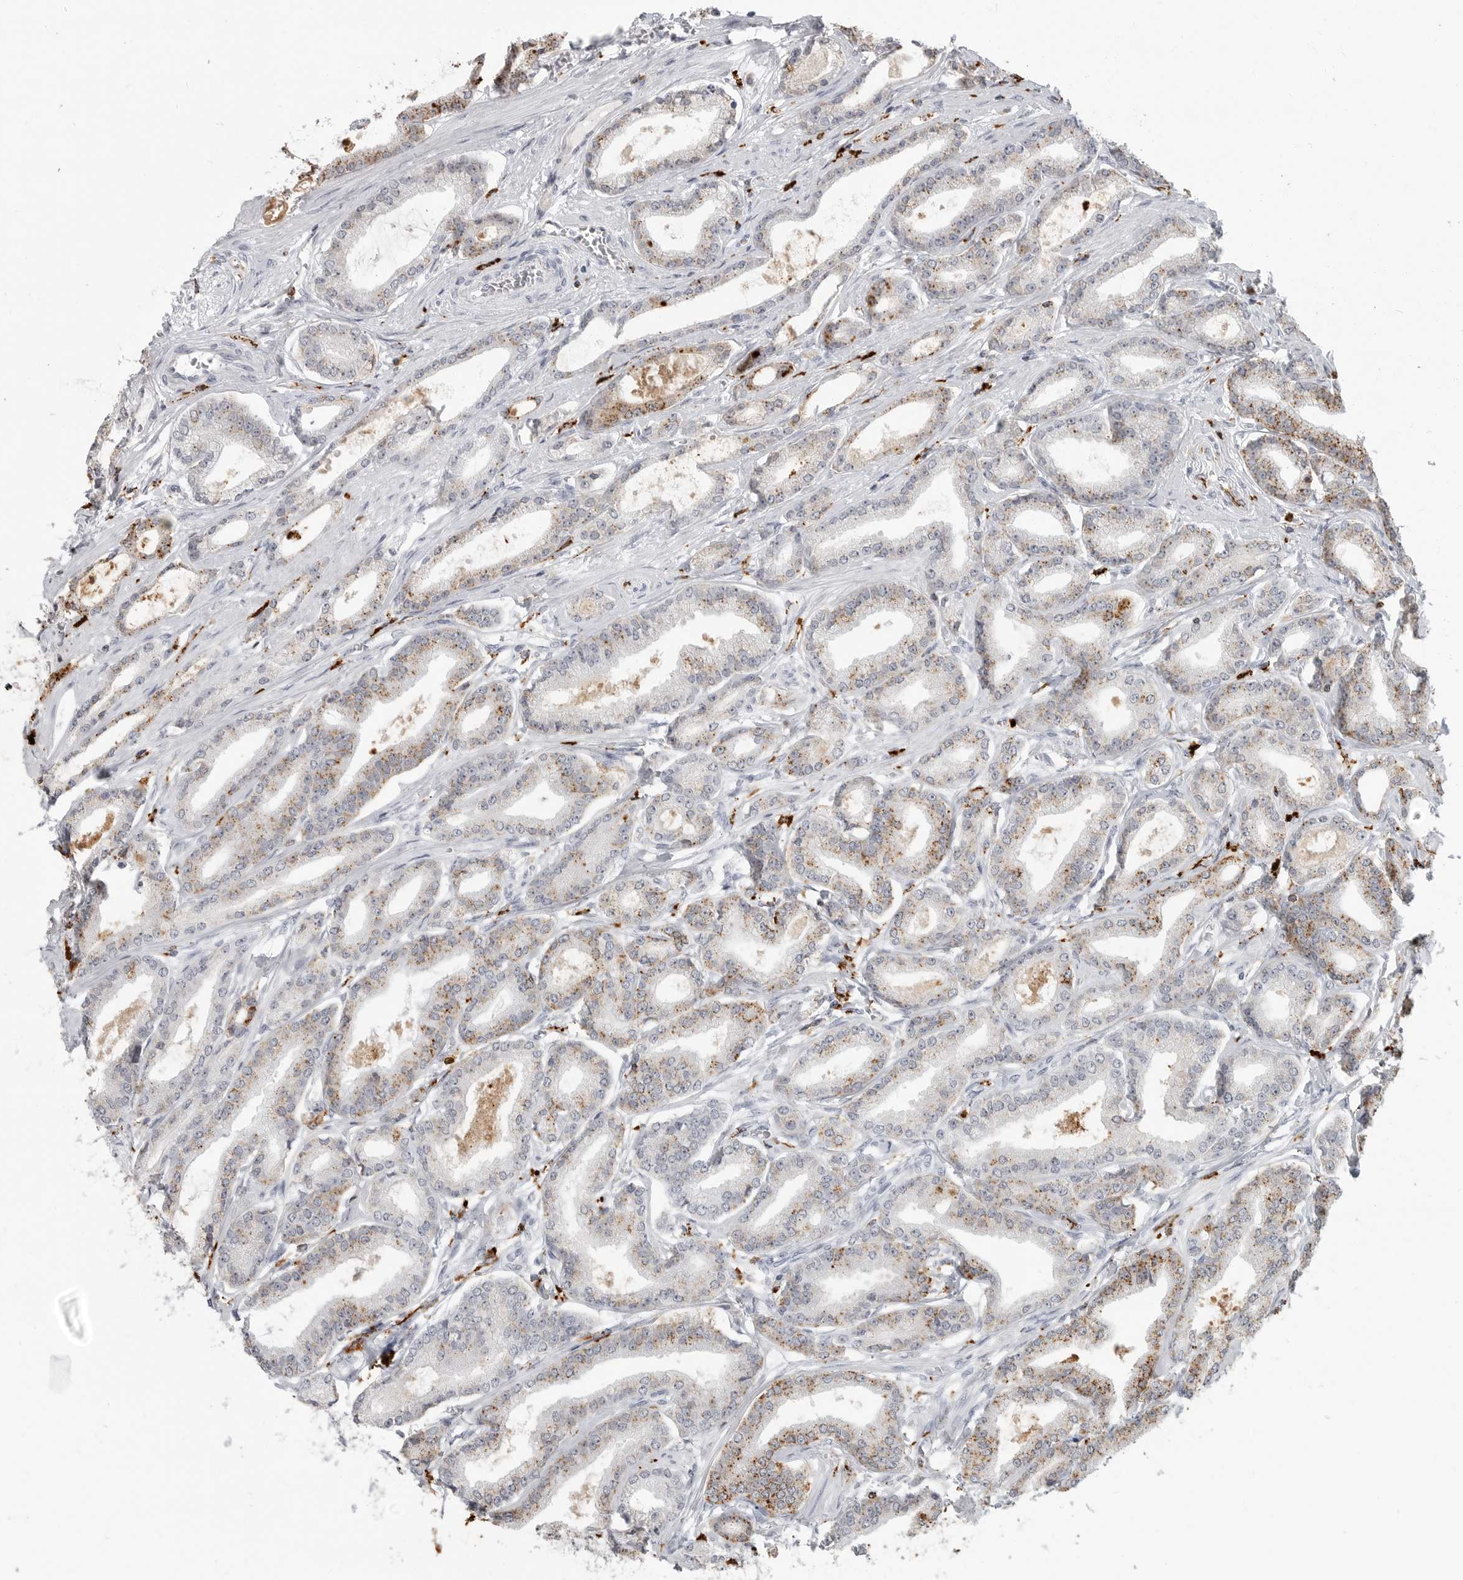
{"staining": {"intensity": "moderate", "quantity": "<25%", "location": "cytoplasmic/membranous"}, "tissue": "prostate cancer", "cell_type": "Tumor cells", "image_type": "cancer", "snomed": [{"axis": "morphology", "description": "Adenocarcinoma, Low grade"}, {"axis": "topography", "description": "Prostate"}], "caption": "This is an image of IHC staining of prostate adenocarcinoma (low-grade), which shows moderate positivity in the cytoplasmic/membranous of tumor cells.", "gene": "IFI30", "patient": {"sex": "male", "age": 60}}